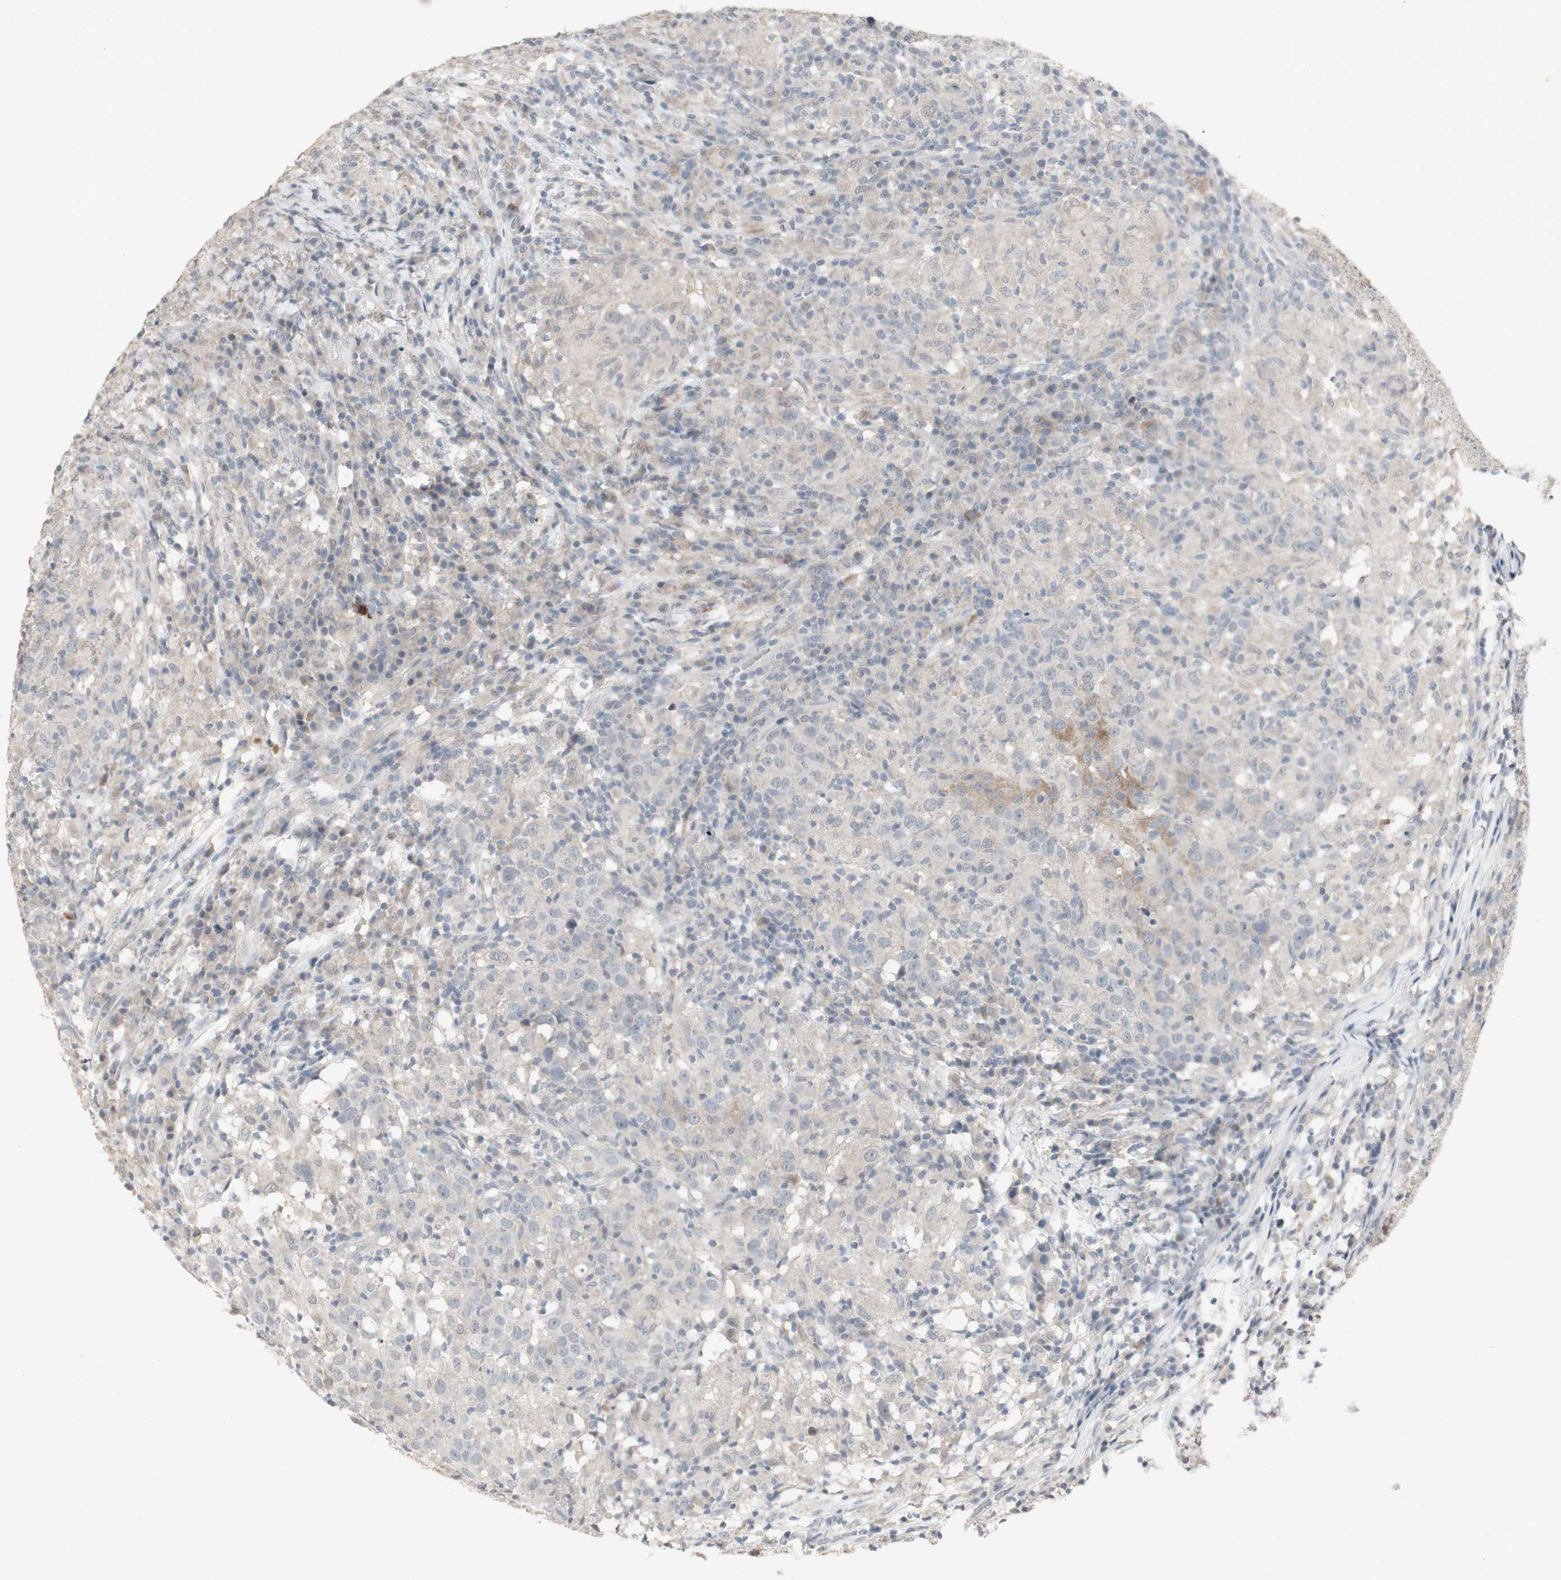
{"staining": {"intensity": "weak", "quantity": "<25%", "location": "cytoplasmic/membranous"}, "tissue": "head and neck cancer", "cell_type": "Tumor cells", "image_type": "cancer", "snomed": [{"axis": "morphology", "description": "Adenocarcinoma, NOS"}, {"axis": "topography", "description": "Salivary gland"}, {"axis": "topography", "description": "Head-Neck"}], "caption": "An image of human adenocarcinoma (head and neck) is negative for staining in tumor cells.", "gene": "C1orf116", "patient": {"sex": "female", "age": 65}}